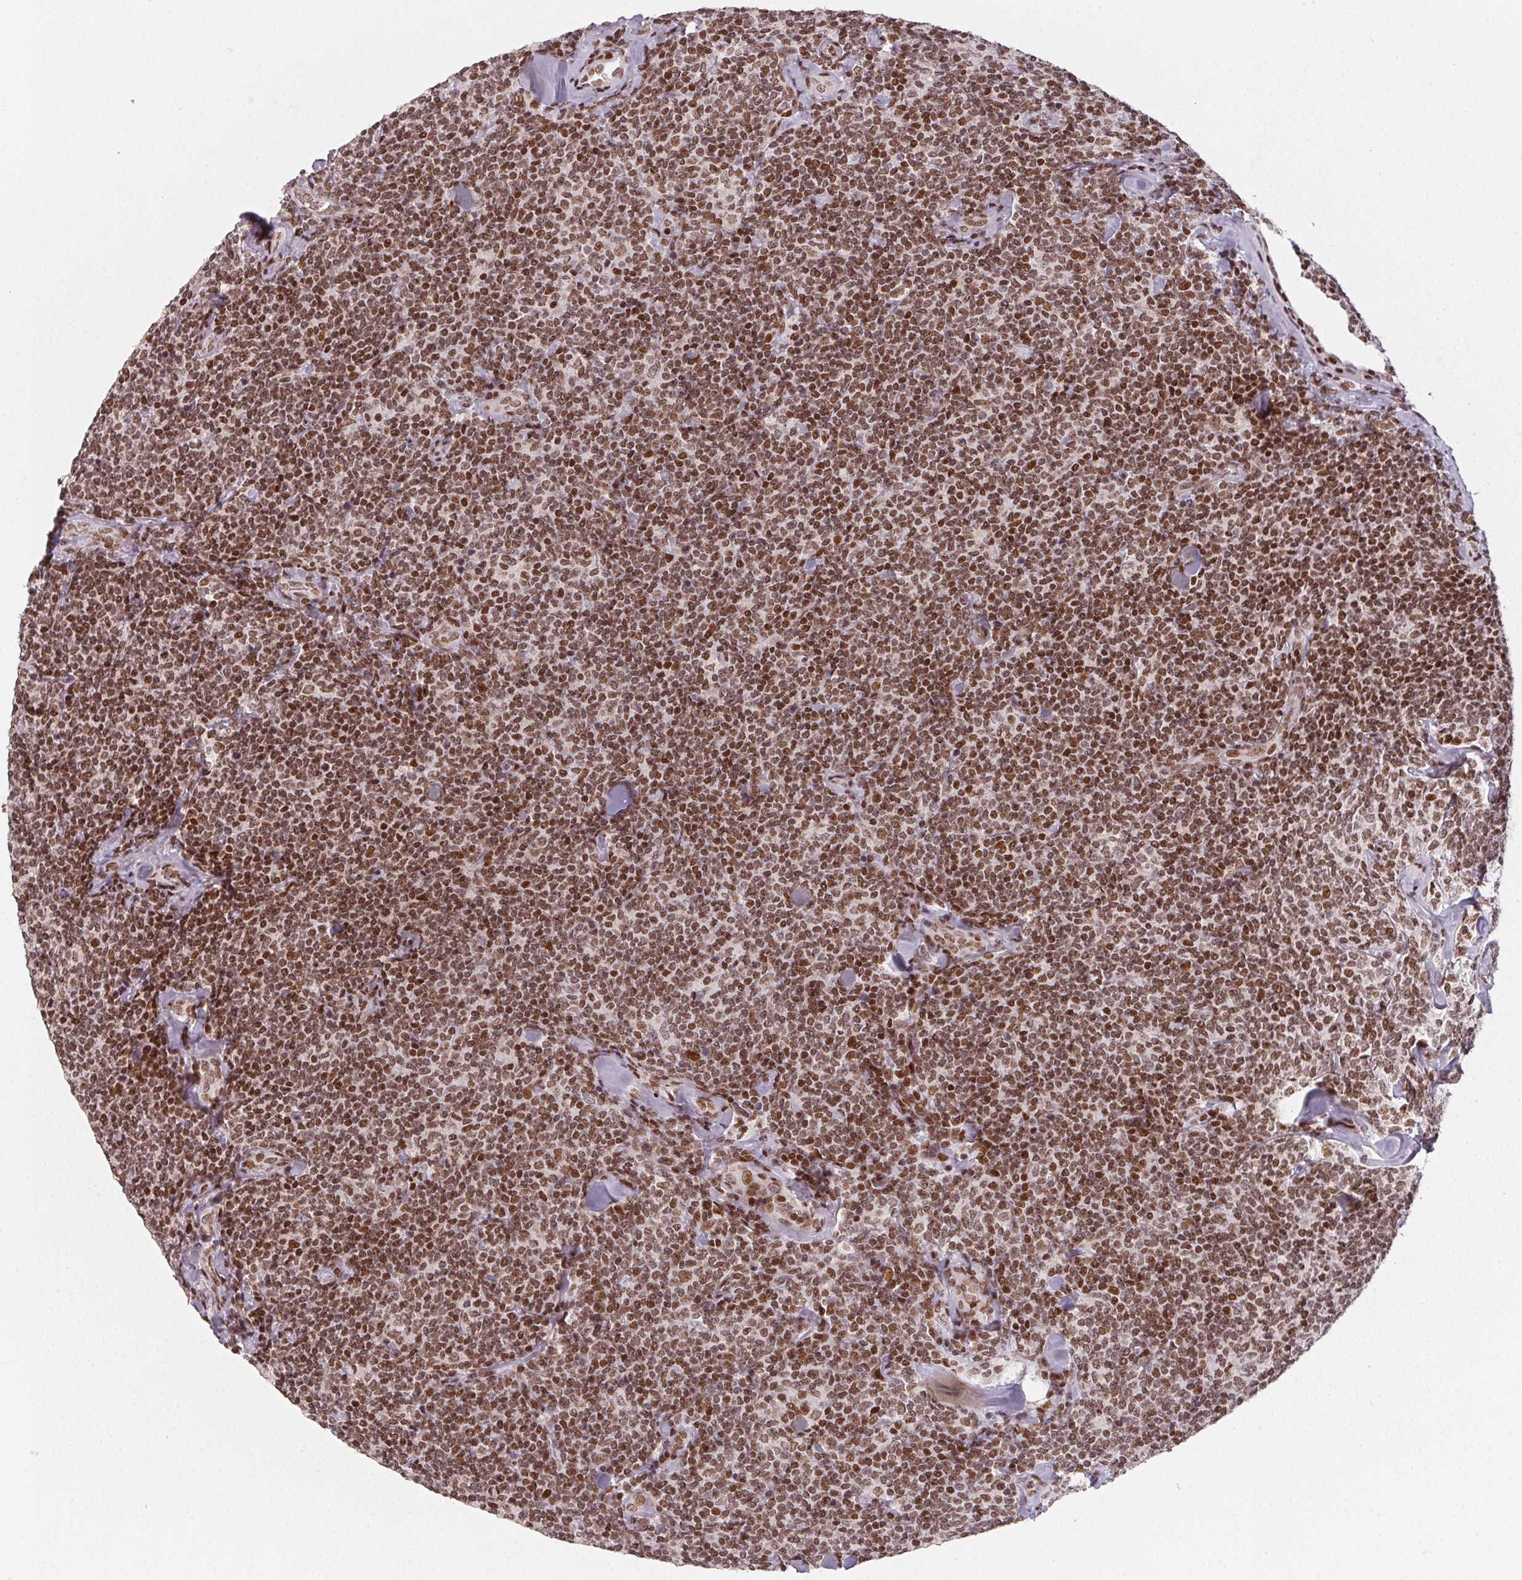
{"staining": {"intensity": "moderate", "quantity": ">75%", "location": "nuclear"}, "tissue": "lymphoma", "cell_type": "Tumor cells", "image_type": "cancer", "snomed": [{"axis": "morphology", "description": "Malignant lymphoma, non-Hodgkin's type, Low grade"}, {"axis": "topography", "description": "Lymph node"}], "caption": "Immunohistochemical staining of human lymphoma displays moderate nuclear protein staining in about >75% of tumor cells.", "gene": "KMT2A", "patient": {"sex": "female", "age": 56}}